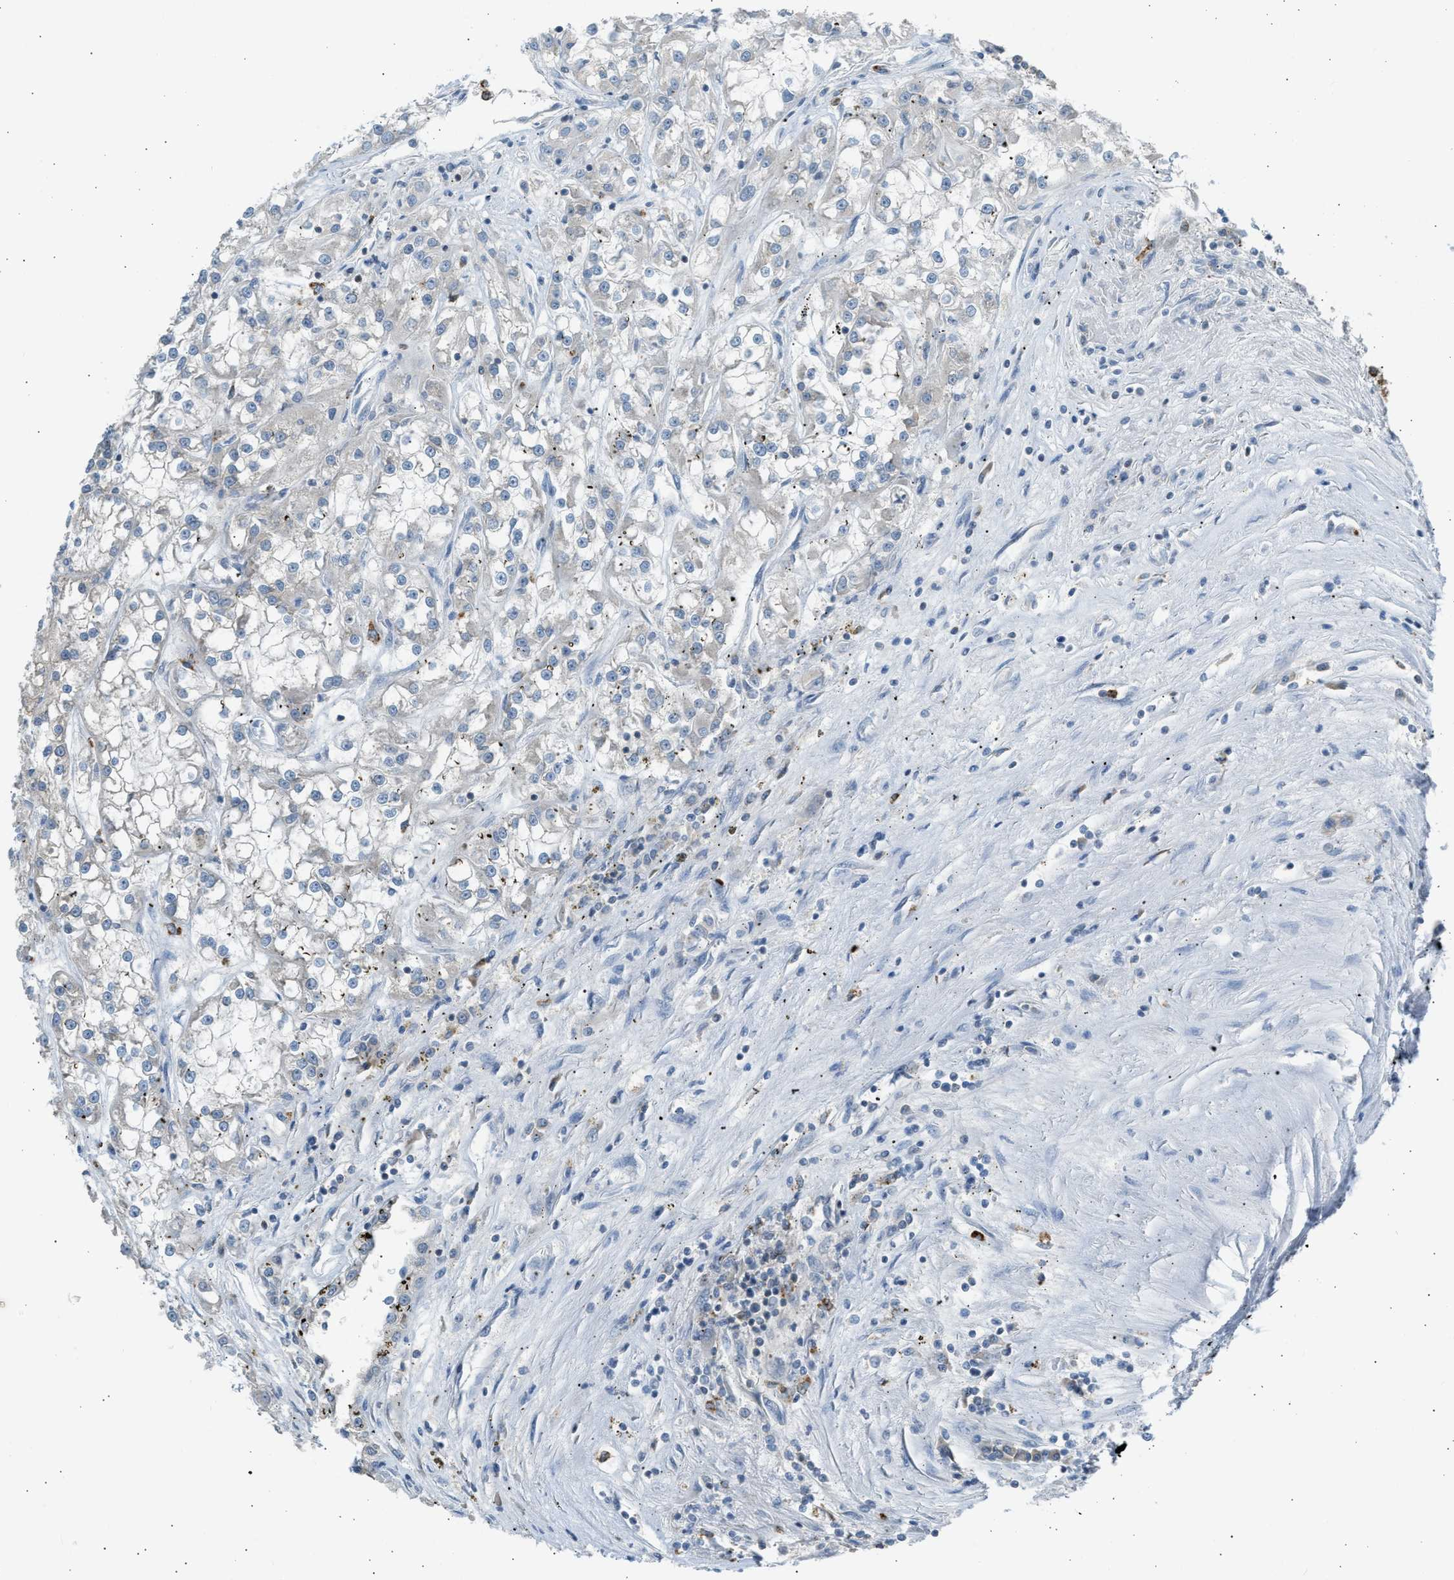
{"staining": {"intensity": "negative", "quantity": "none", "location": "none"}, "tissue": "renal cancer", "cell_type": "Tumor cells", "image_type": "cancer", "snomed": [{"axis": "morphology", "description": "Adenocarcinoma, NOS"}, {"axis": "topography", "description": "Kidney"}], "caption": "IHC micrograph of renal cancer stained for a protein (brown), which reveals no staining in tumor cells. Nuclei are stained in blue.", "gene": "TRIM50", "patient": {"sex": "female", "age": 52}}